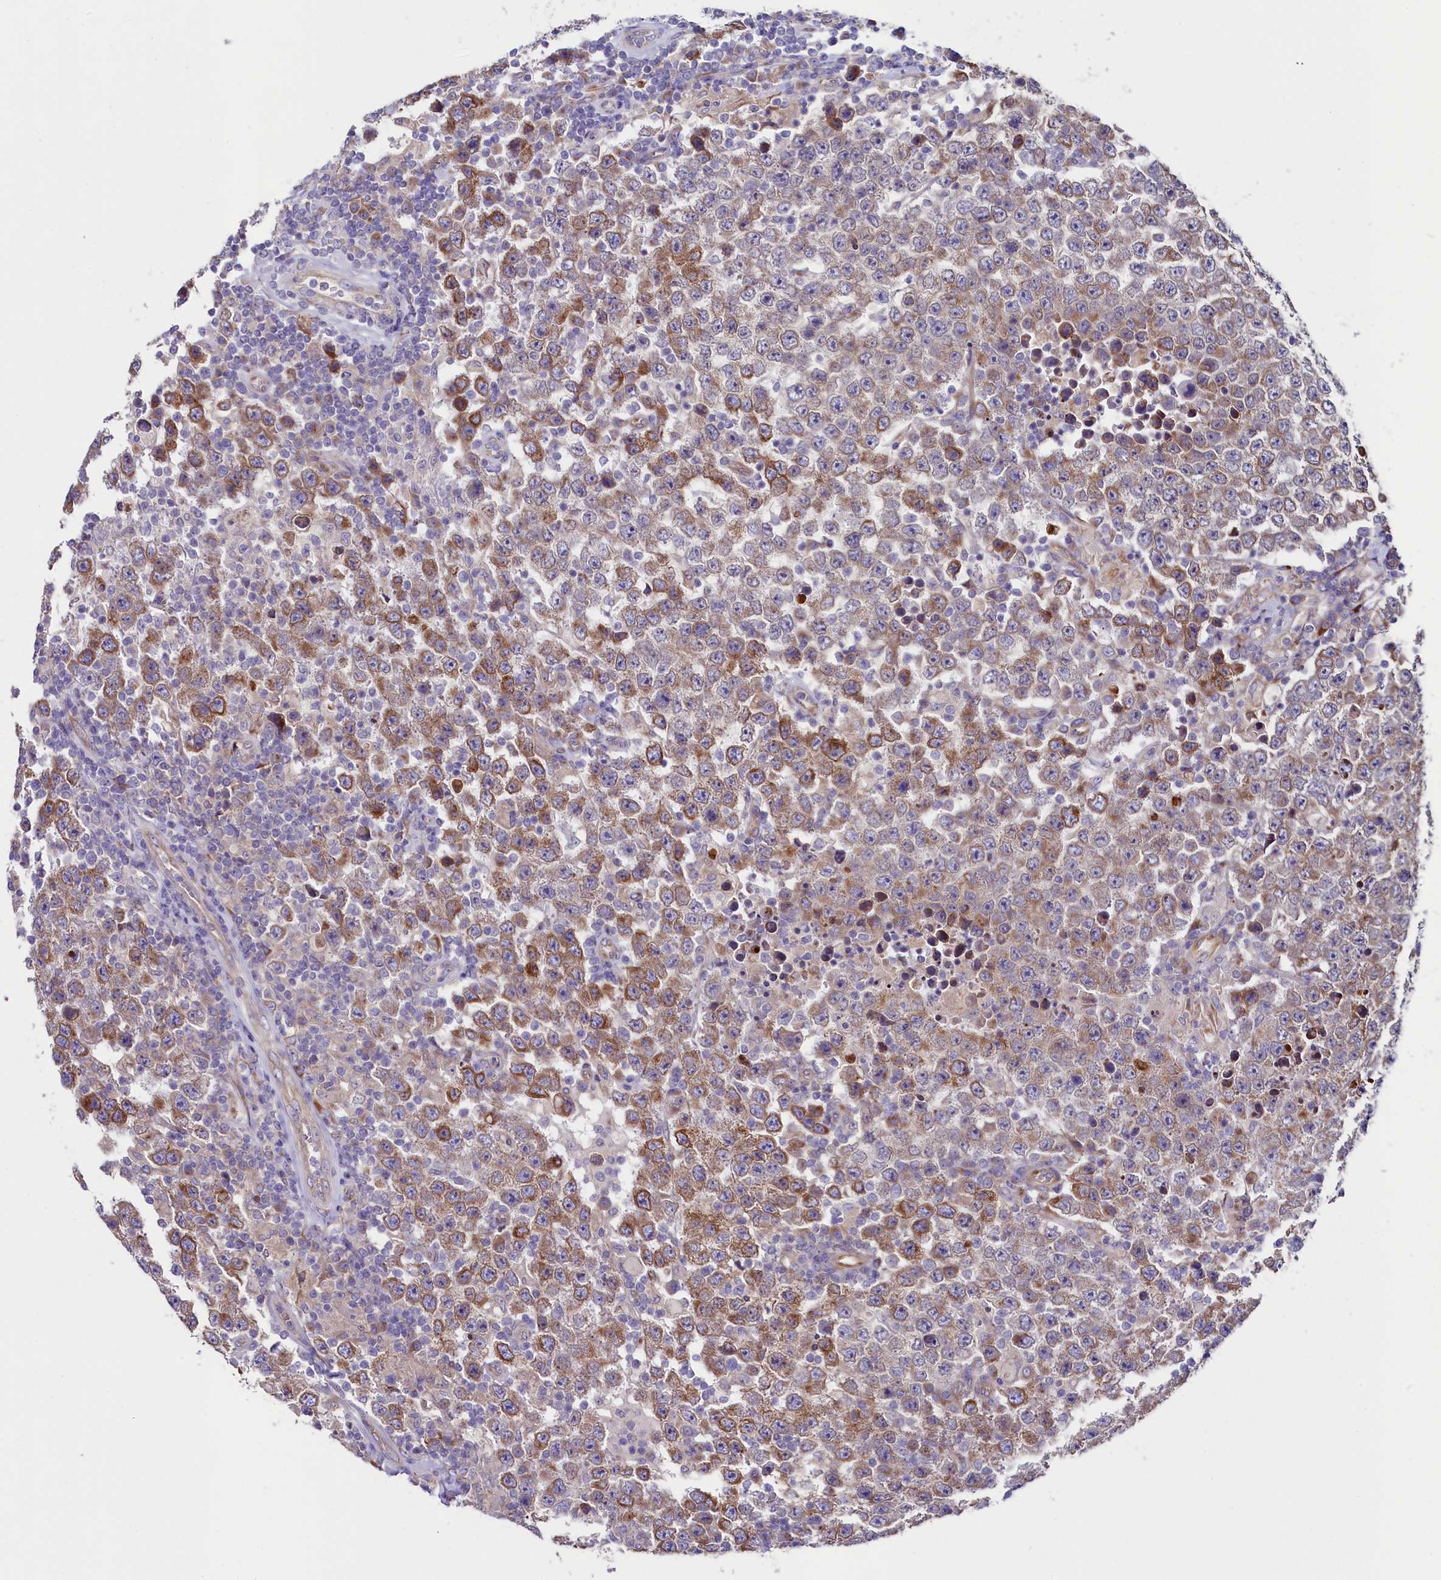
{"staining": {"intensity": "moderate", "quantity": "25%-75%", "location": "cytoplasmic/membranous"}, "tissue": "testis cancer", "cell_type": "Tumor cells", "image_type": "cancer", "snomed": [{"axis": "morphology", "description": "Normal tissue, NOS"}, {"axis": "morphology", "description": "Urothelial carcinoma, High grade"}, {"axis": "morphology", "description": "Seminoma, NOS"}, {"axis": "morphology", "description": "Carcinoma, Embryonal, NOS"}, {"axis": "topography", "description": "Urinary bladder"}, {"axis": "topography", "description": "Testis"}], "caption": "Immunohistochemical staining of testis cancer shows medium levels of moderate cytoplasmic/membranous protein staining in about 25%-75% of tumor cells. (IHC, brightfield microscopy, high magnification).", "gene": "GPR108", "patient": {"sex": "male", "age": 41}}